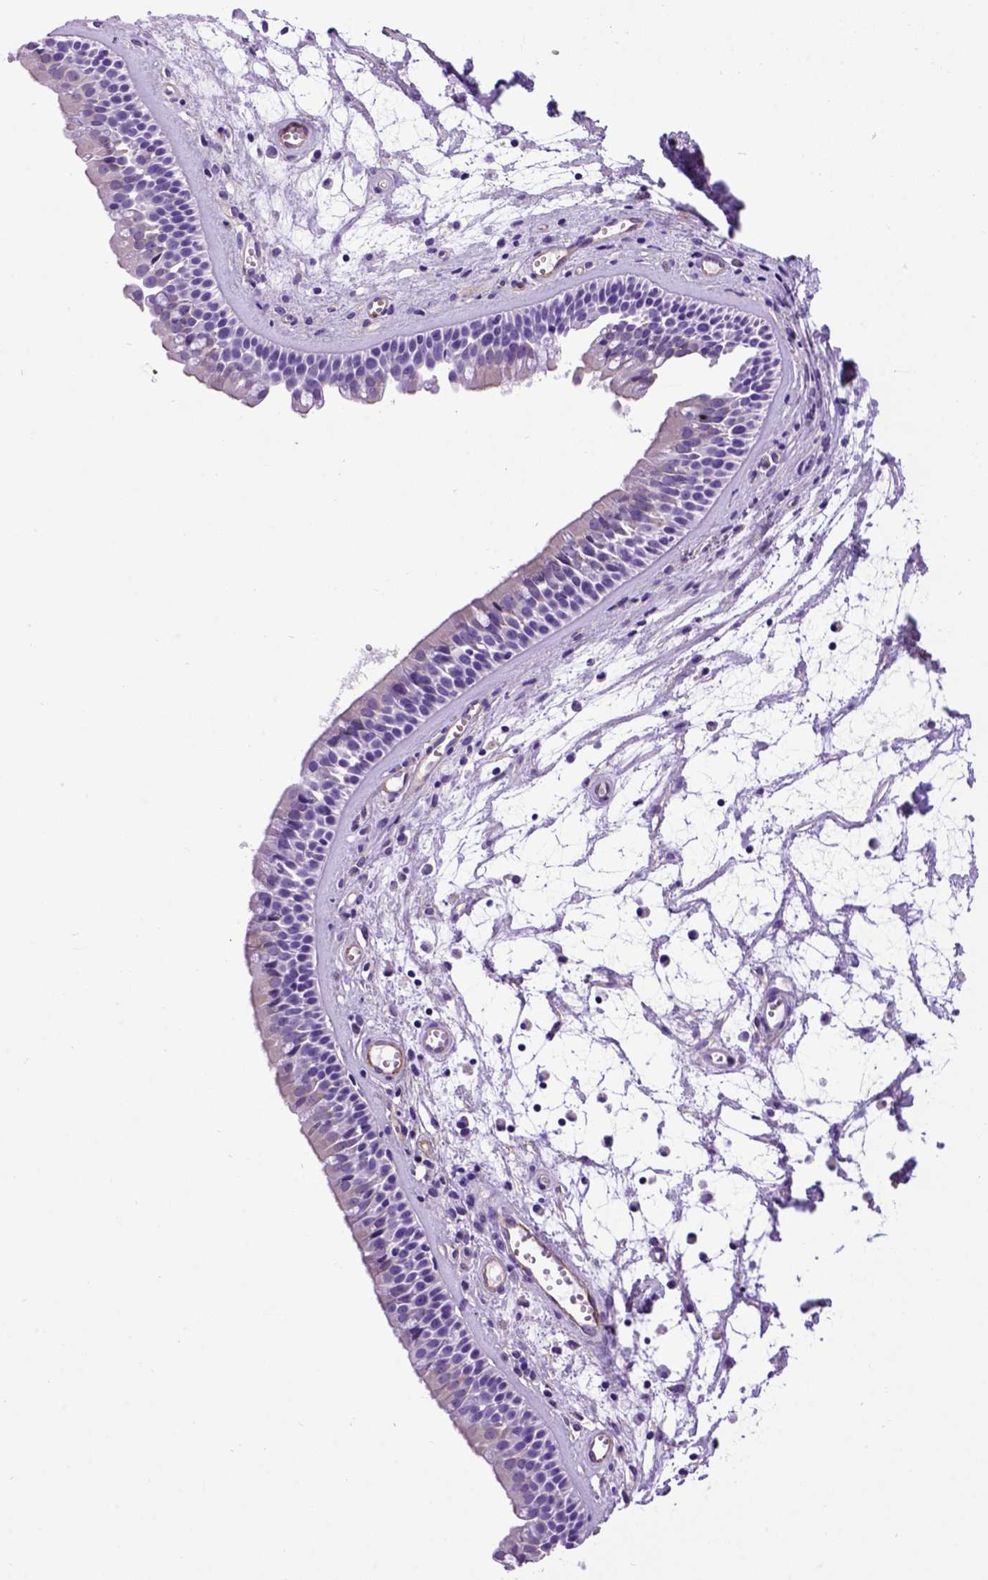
{"staining": {"intensity": "negative", "quantity": "none", "location": "none"}, "tissue": "nasopharynx", "cell_type": "Respiratory epithelial cells", "image_type": "normal", "snomed": [{"axis": "morphology", "description": "Normal tissue, NOS"}, {"axis": "topography", "description": "Nasopharynx"}], "caption": "Image shows no protein staining in respiratory epithelial cells of normal nasopharynx. (DAB (3,3'-diaminobenzidine) immunohistochemistry (IHC) visualized using brightfield microscopy, high magnification).", "gene": "ENG", "patient": {"sex": "female", "age": 68}}